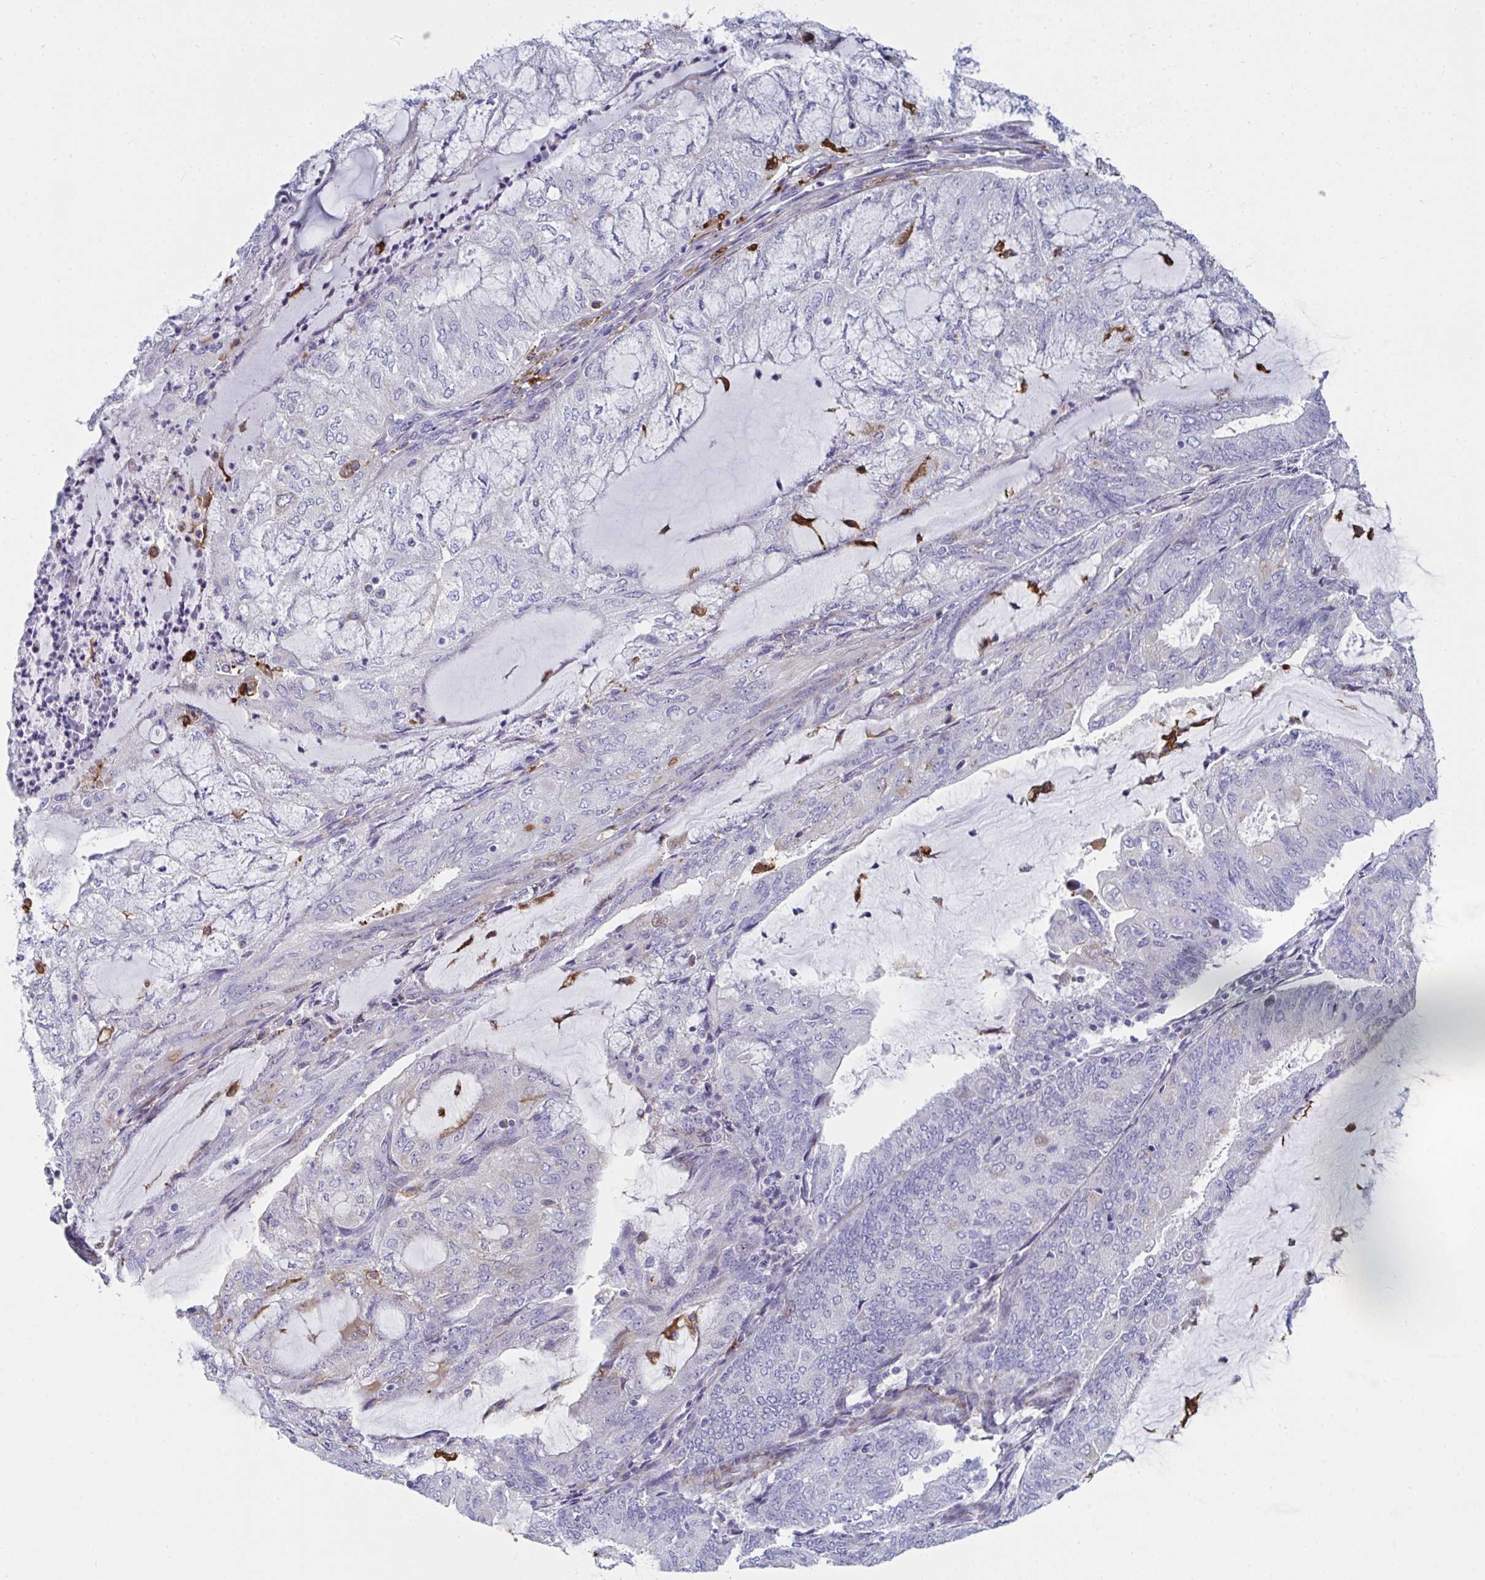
{"staining": {"intensity": "negative", "quantity": "none", "location": "none"}, "tissue": "endometrial cancer", "cell_type": "Tumor cells", "image_type": "cancer", "snomed": [{"axis": "morphology", "description": "Adenocarcinoma, NOS"}, {"axis": "topography", "description": "Endometrium"}], "caption": "The IHC histopathology image has no significant positivity in tumor cells of endometrial cancer tissue. (DAB (3,3'-diaminobenzidine) immunohistochemistry (IHC), high magnification).", "gene": "FBXL13", "patient": {"sex": "female", "age": 81}}